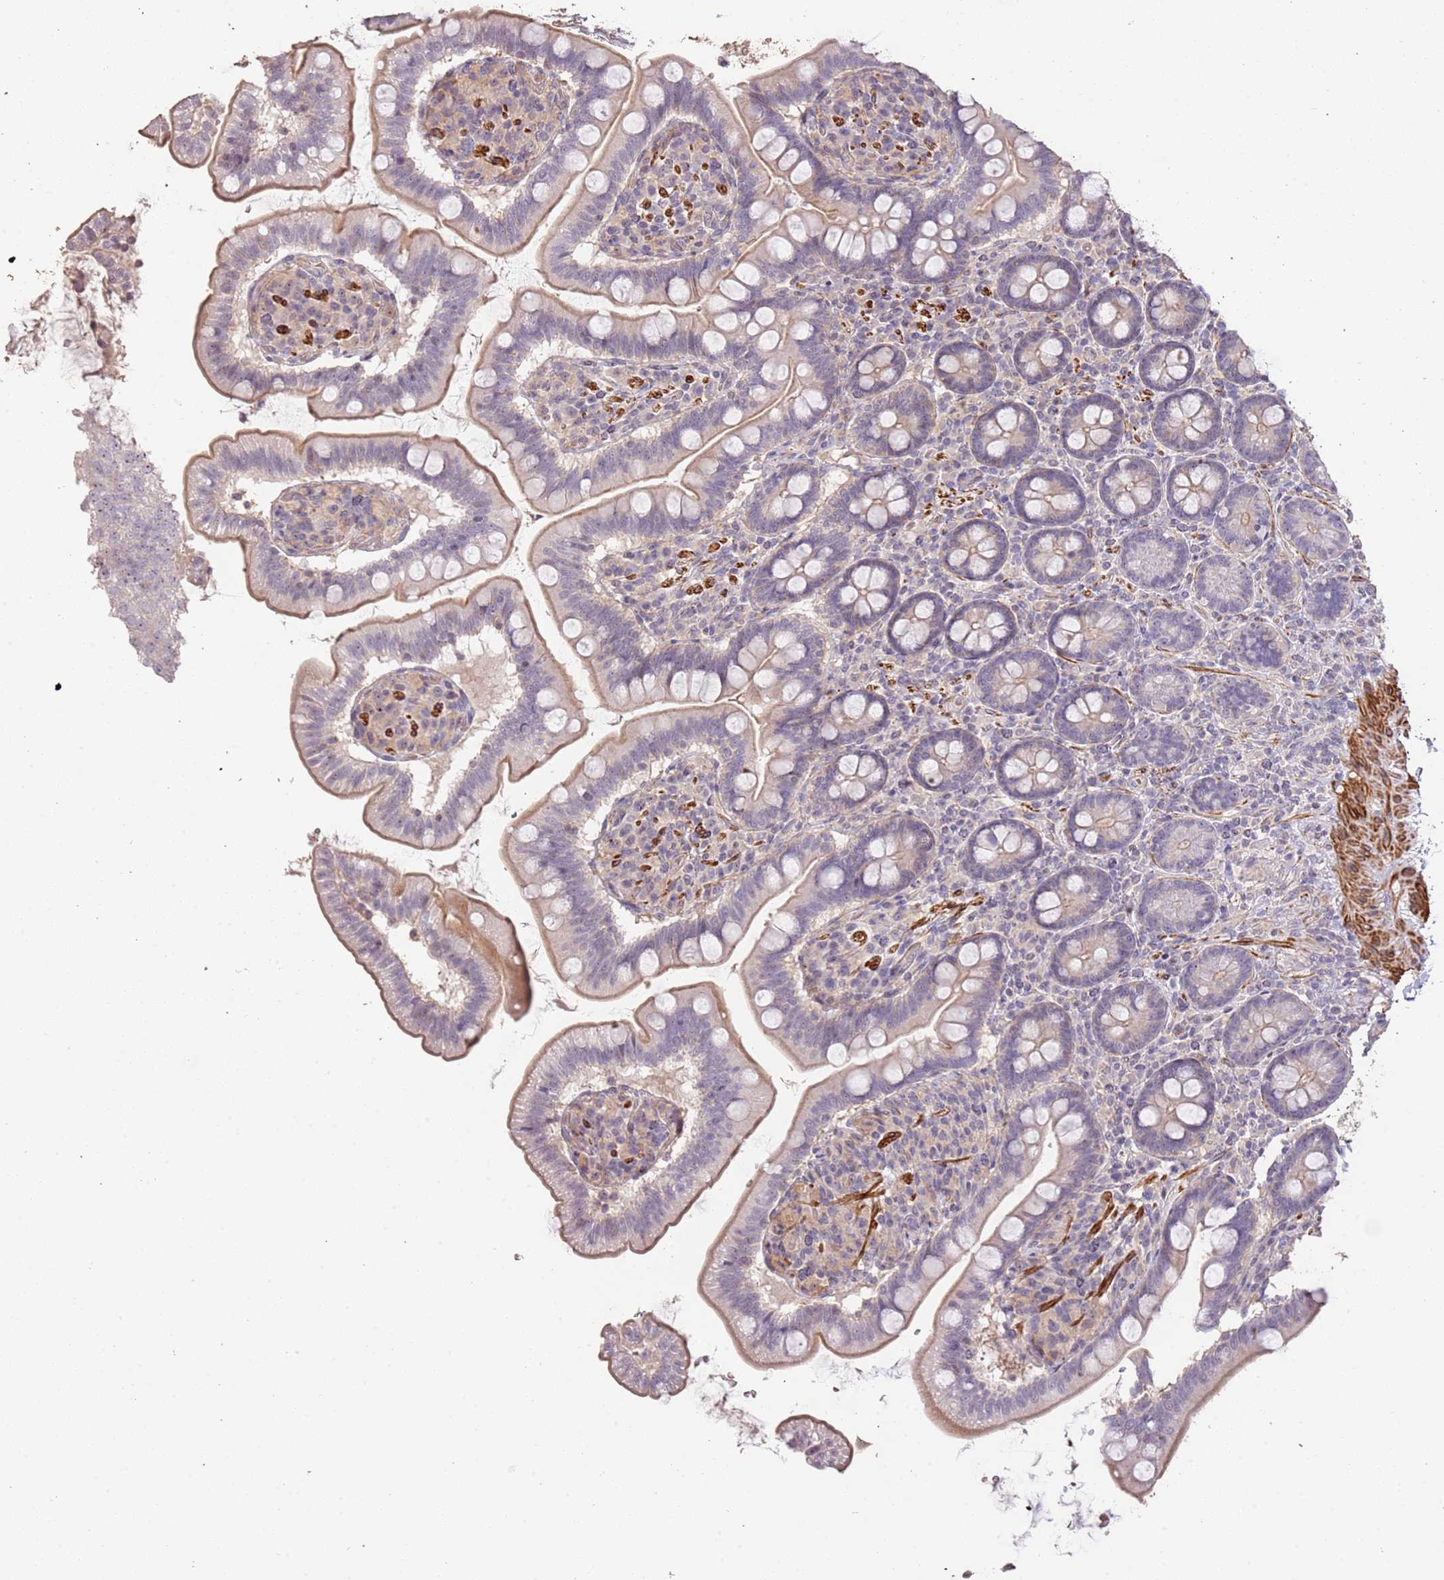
{"staining": {"intensity": "moderate", "quantity": "<25%", "location": "cytoplasmic/membranous"}, "tissue": "small intestine", "cell_type": "Glandular cells", "image_type": "normal", "snomed": [{"axis": "morphology", "description": "Normal tissue, NOS"}, {"axis": "topography", "description": "Small intestine"}], "caption": "Small intestine stained with a protein marker exhibits moderate staining in glandular cells.", "gene": "ADTRP", "patient": {"sex": "female", "age": 64}}